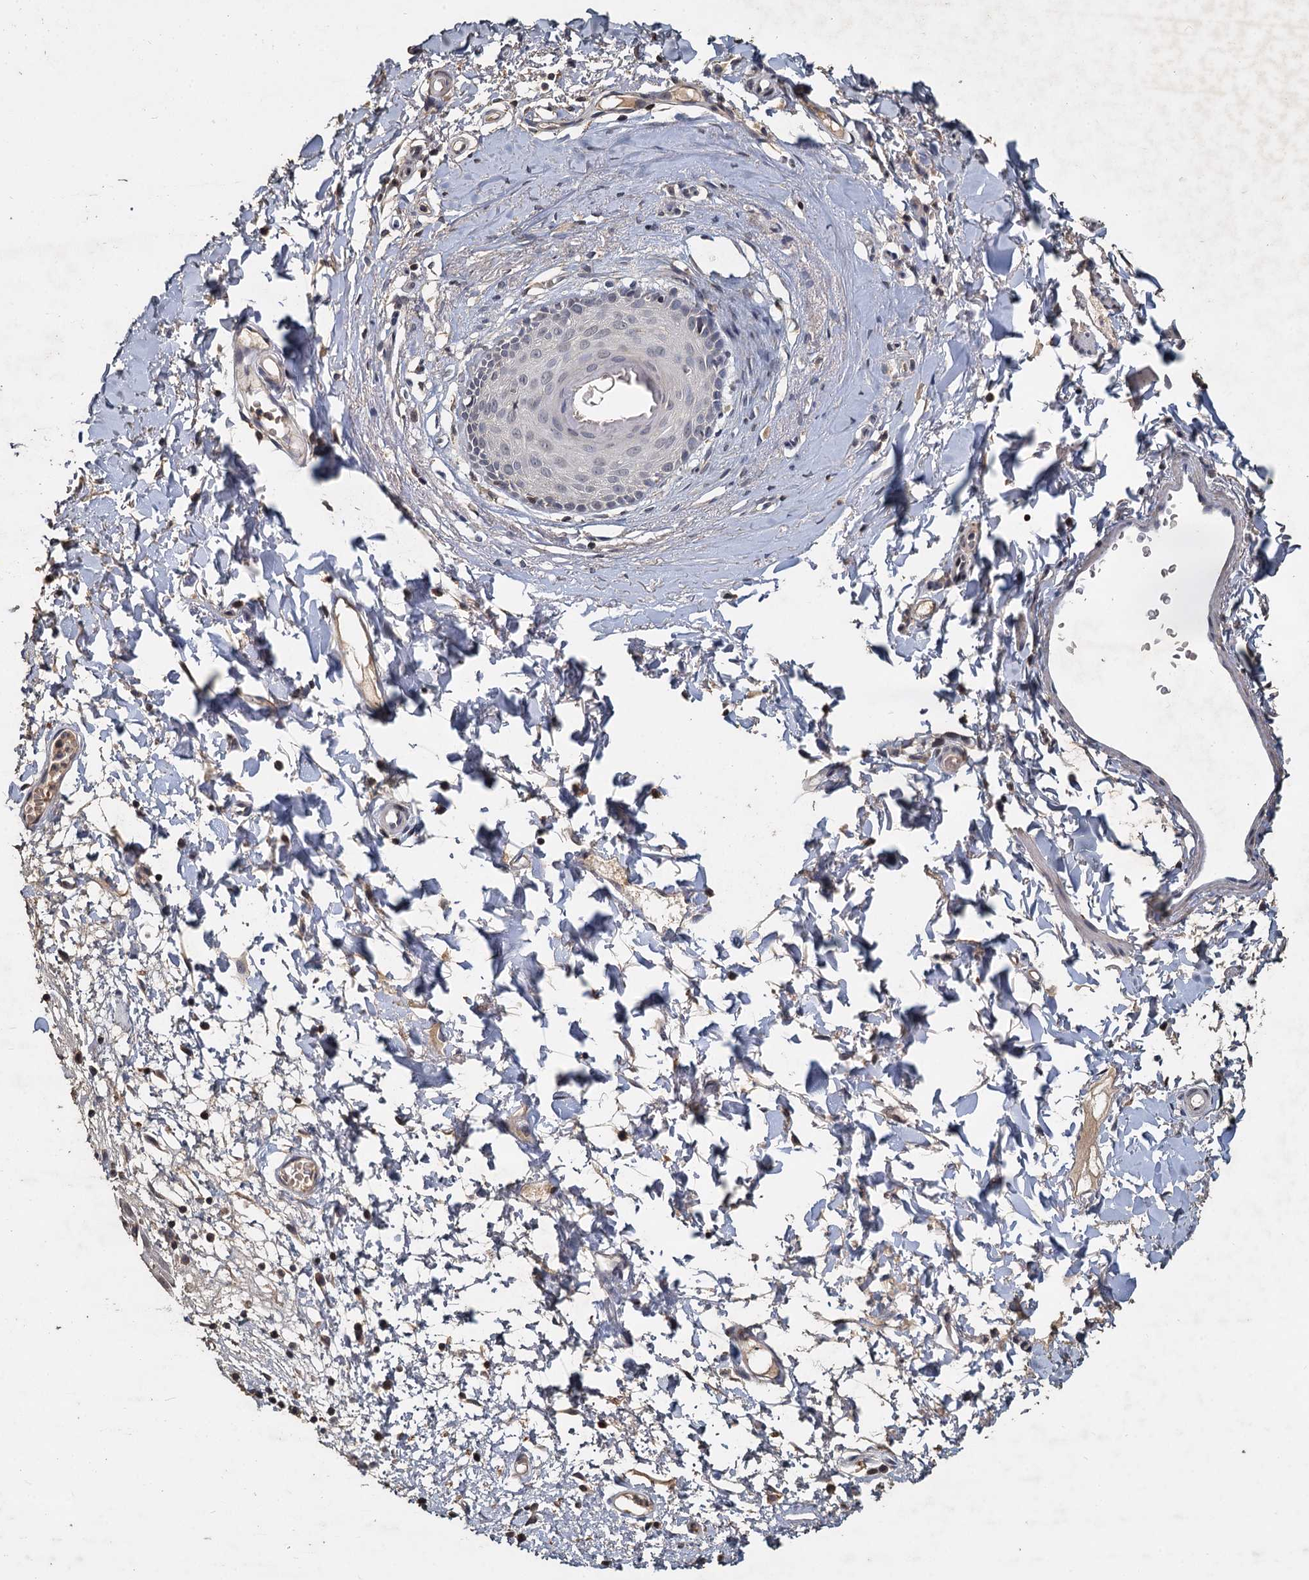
{"staining": {"intensity": "moderate", "quantity": "<25%", "location": "cytoplasmic/membranous"}, "tissue": "skin", "cell_type": "Epidermal cells", "image_type": "normal", "snomed": [{"axis": "morphology", "description": "Normal tissue, NOS"}, {"axis": "topography", "description": "Vulva"}], "caption": "Brown immunohistochemical staining in normal human skin demonstrates moderate cytoplasmic/membranous positivity in about <25% of epidermal cells.", "gene": "CCDC61", "patient": {"sex": "female", "age": 68}}